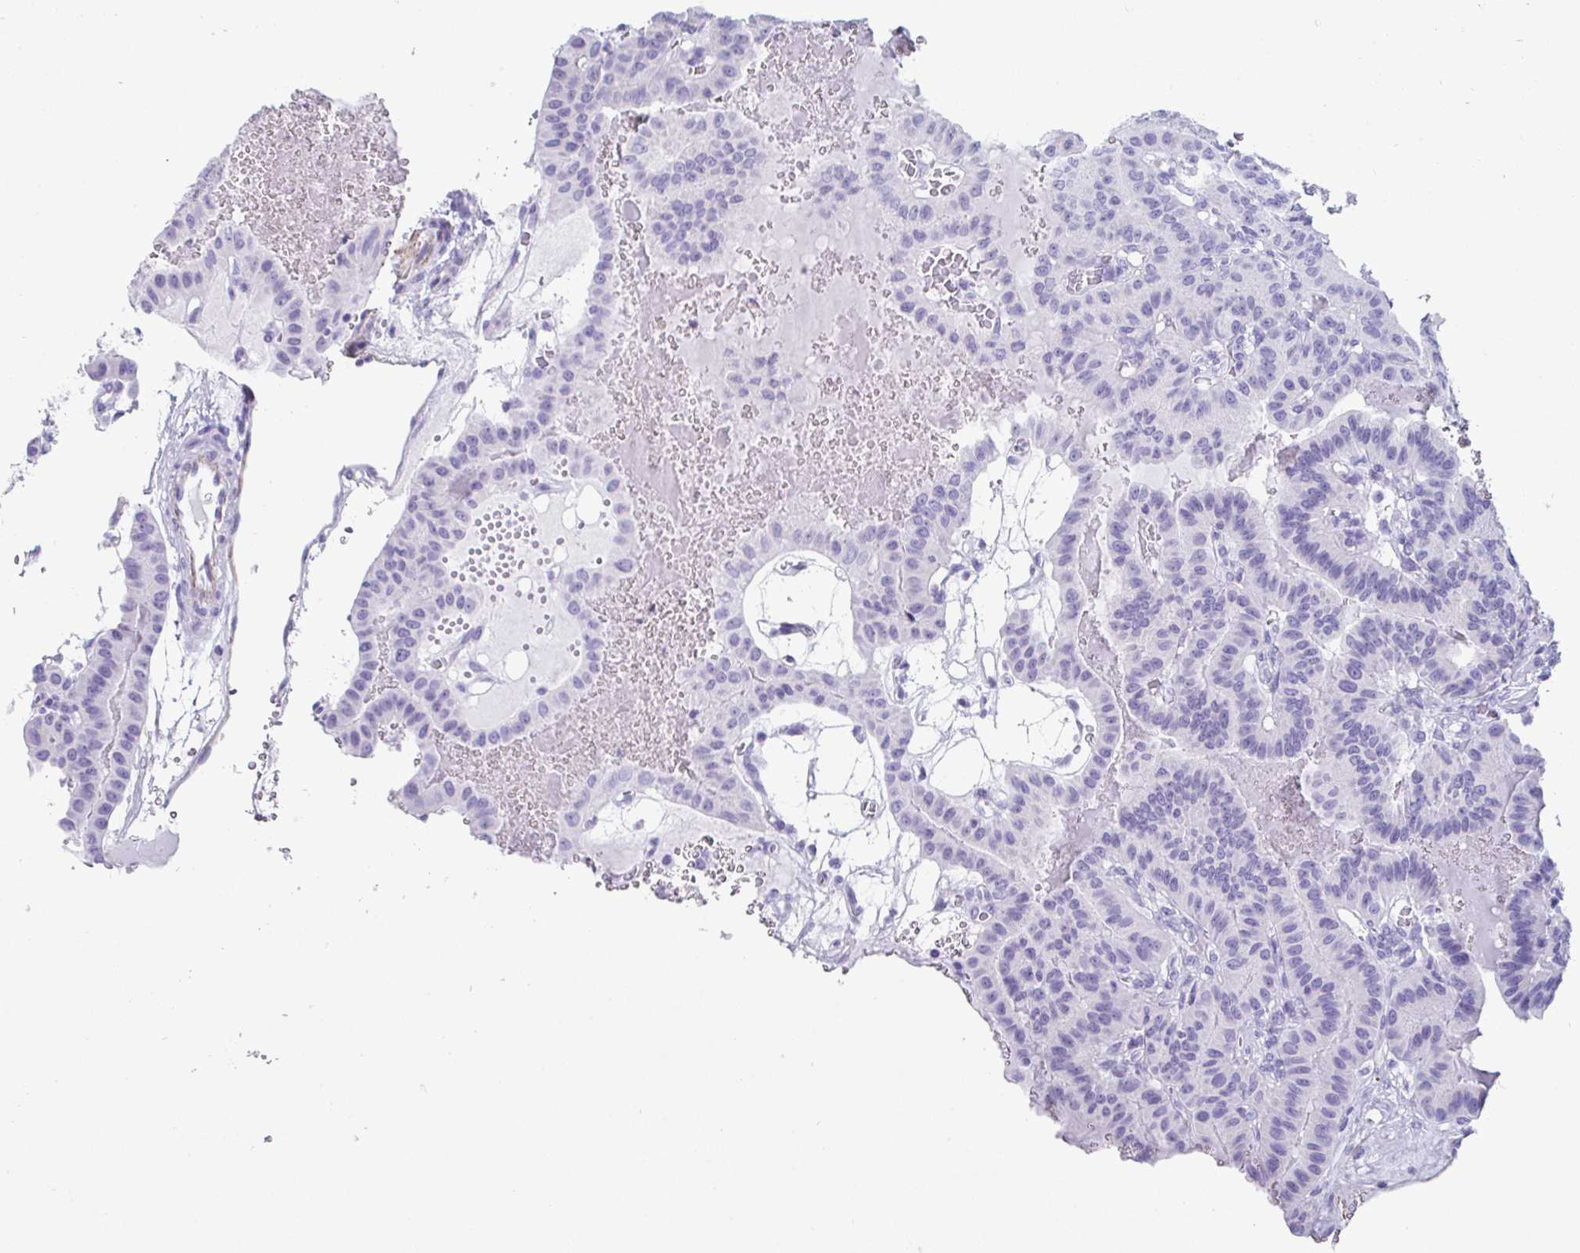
{"staining": {"intensity": "negative", "quantity": "none", "location": "none"}, "tissue": "thyroid cancer", "cell_type": "Tumor cells", "image_type": "cancer", "snomed": [{"axis": "morphology", "description": "Papillary adenocarcinoma, NOS"}, {"axis": "topography", "description": "Thyroid gland"}], "caption": "DAB immunohistochemical staining of thyroid cancer (papillary adenocarcinoma) shows no significant staining in tumor cells.", "gene": "CREG2", "patient": {"sex": "male", "age": 87}}